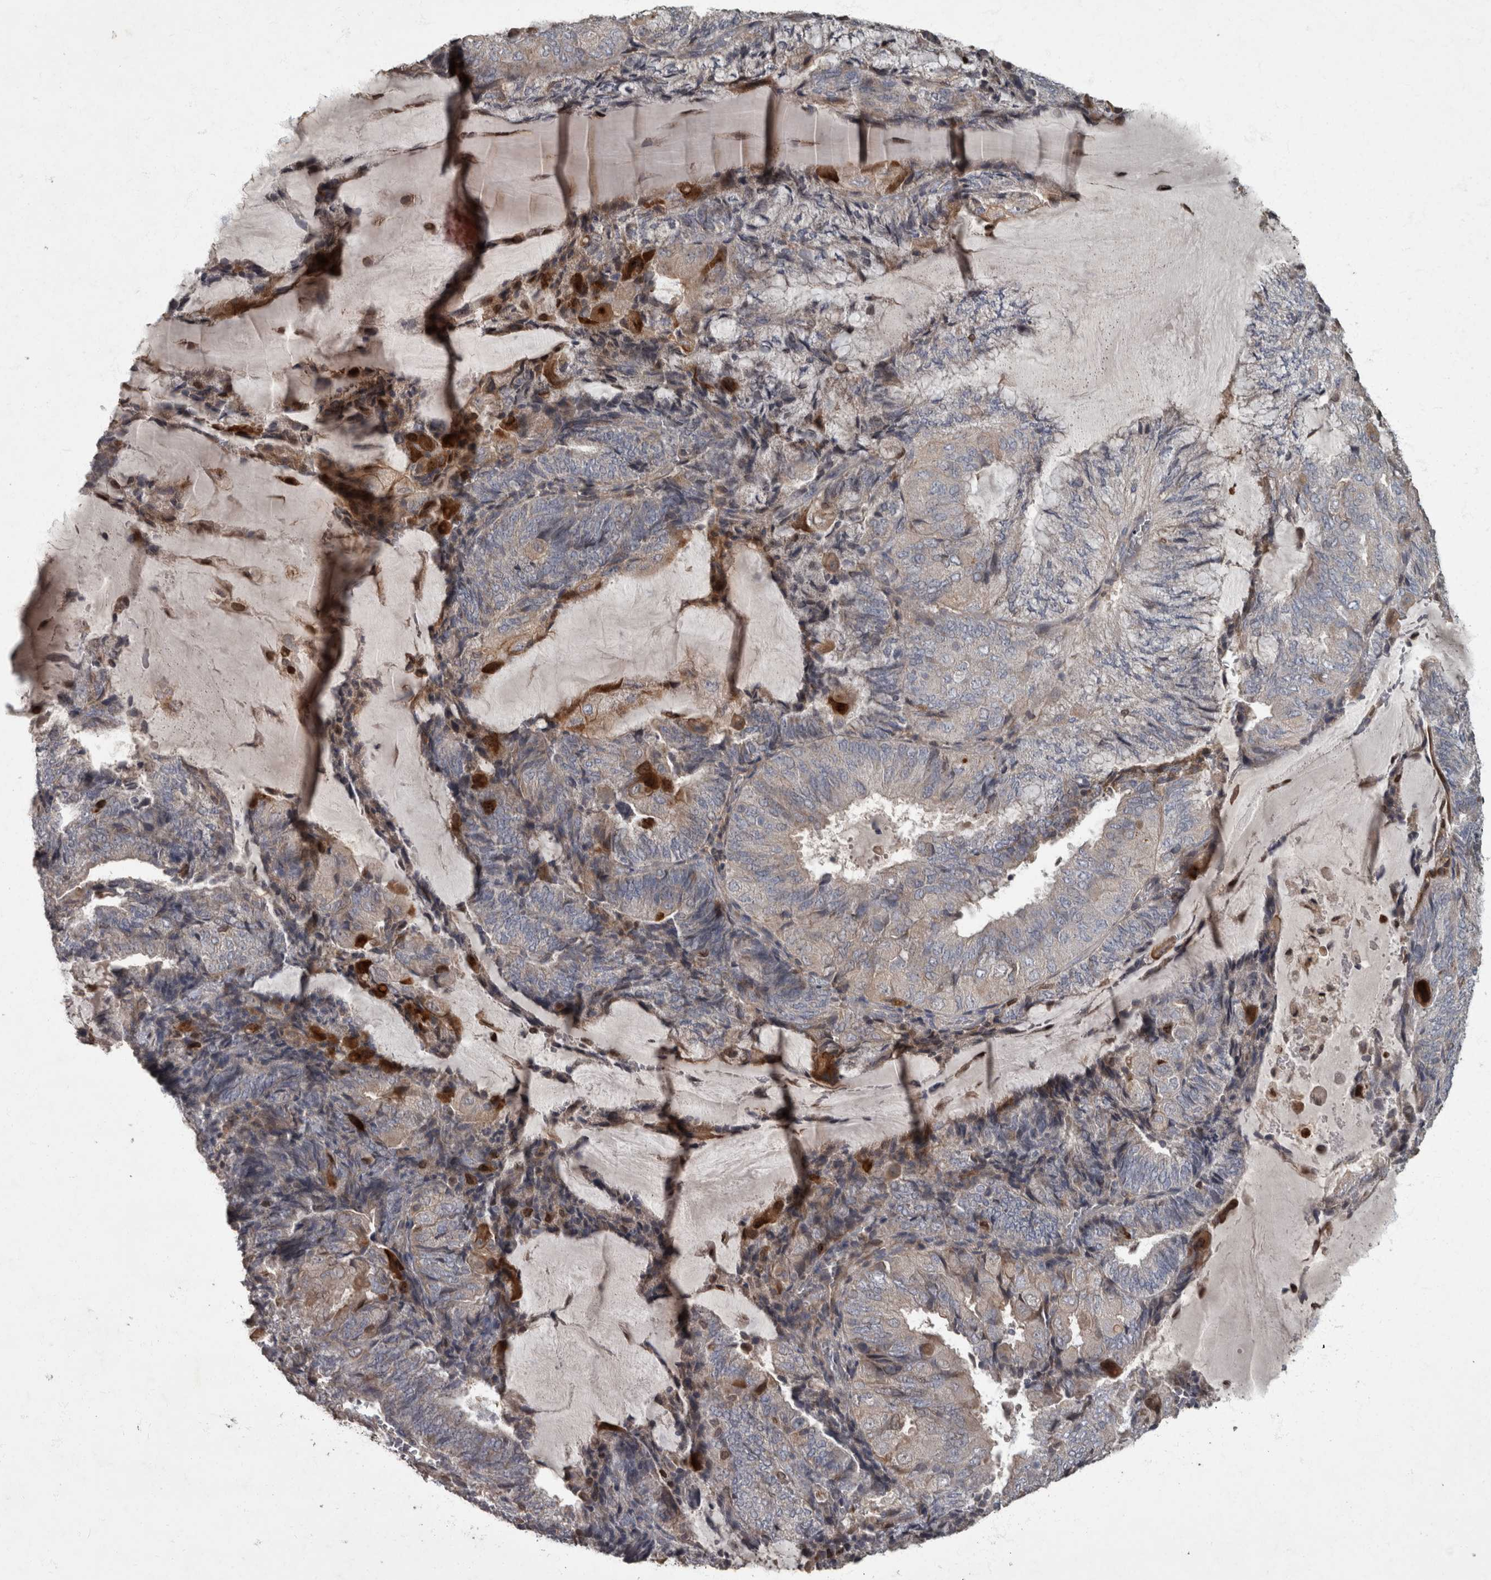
{"staining": {"intensity": "weak", "quantity": "<25%", "location": "cytoplasmic/membranous"}, "tissue": "endometrial cancer", "cell_type": "Tumor cells", "image_type": "cancer", "snomed": [{"axis": "morphology", "description": "Adenocarcinoma, NOS"}, {"axis": "topography", "description": "Endometrium"}], "caption": "IHC of human endometrial cancer (adenocarcinoma) demonstrates no staining in tumor cells.", "gene": "PPP1R3C", "patient": {"sex": "female", "age": 81}}